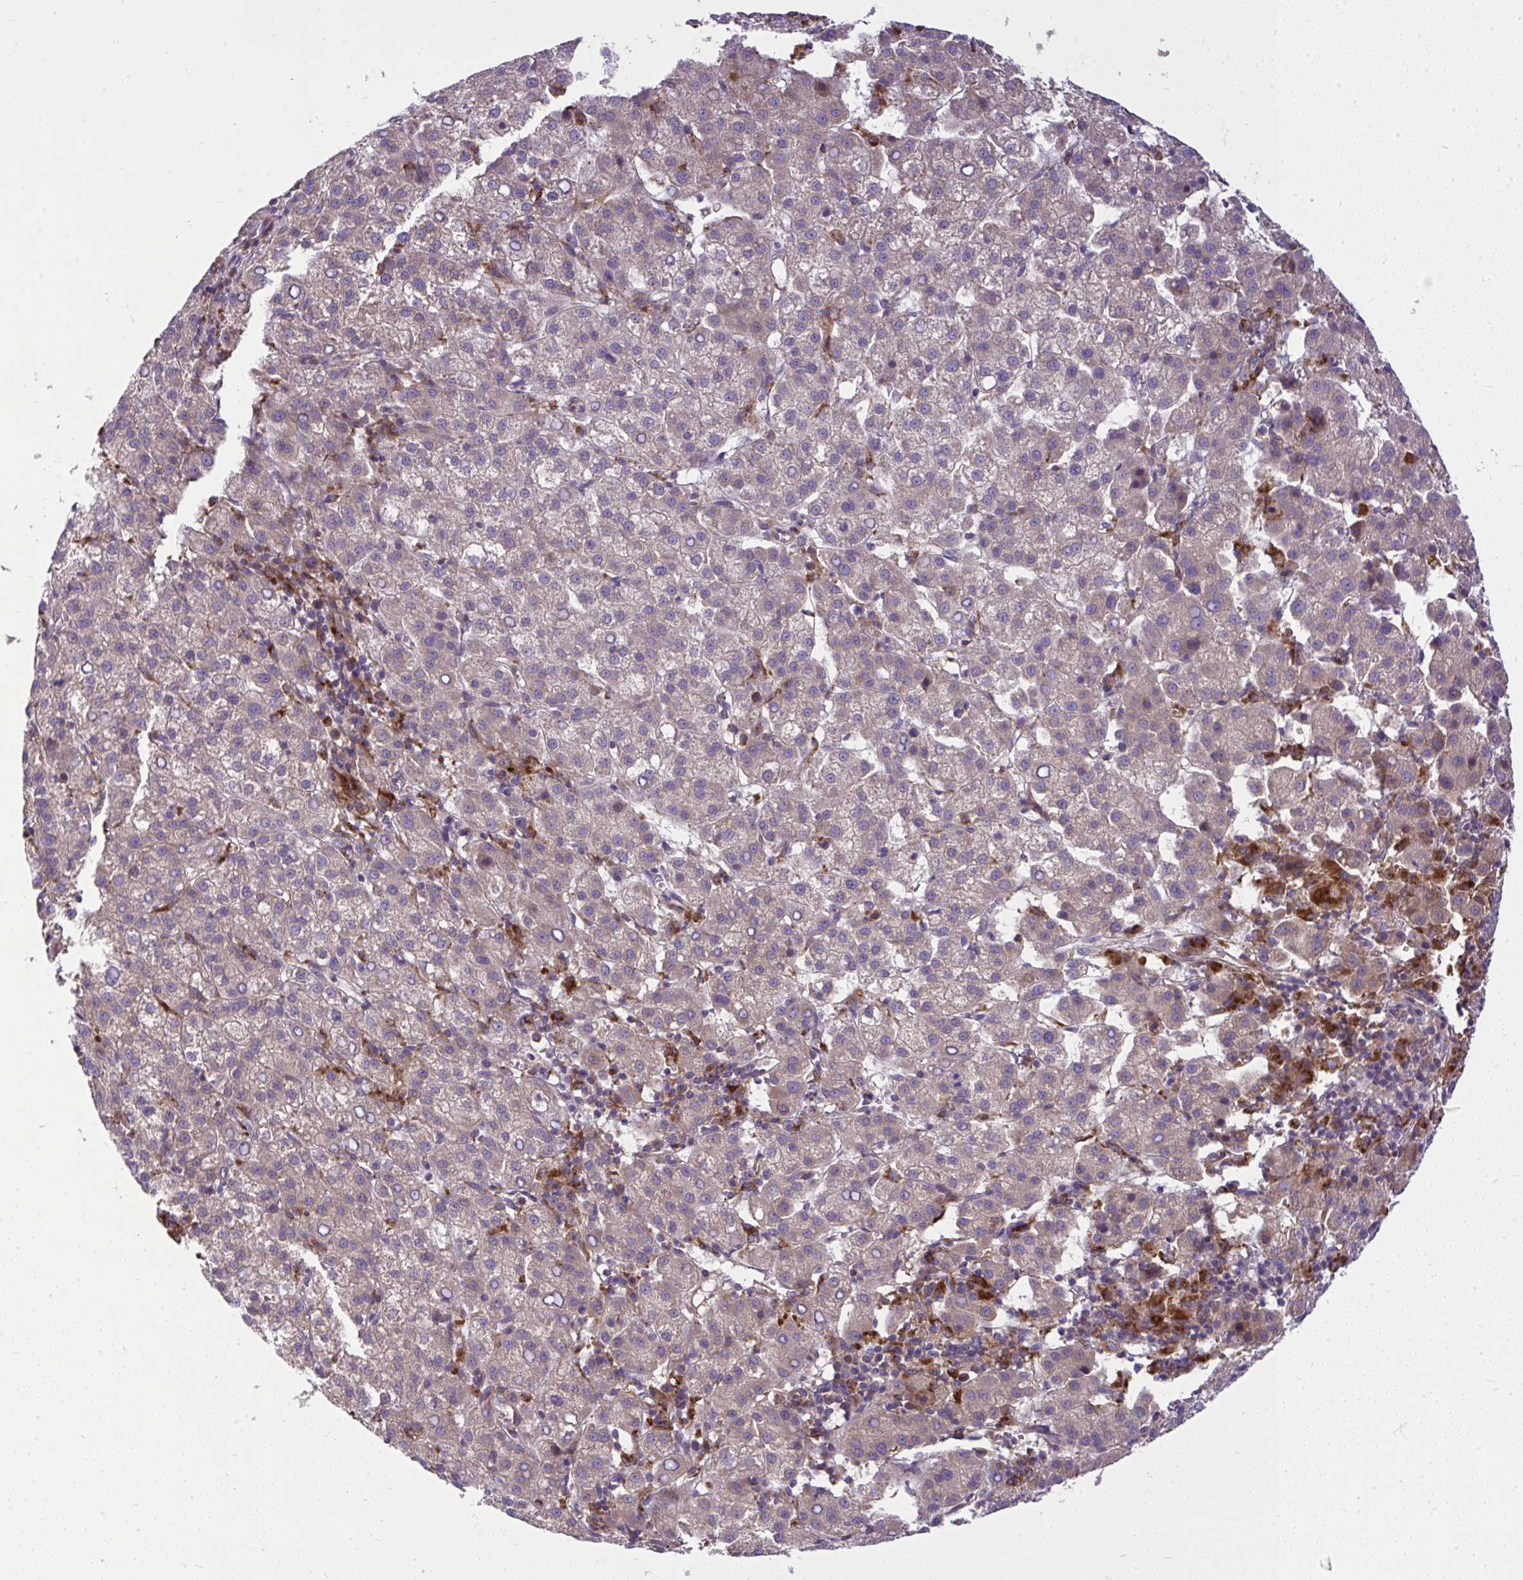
{"staining": {"intensity": "negative", "quantity": "none", "location": "none"}, "tissue": "liver cancer", "cell_type": "Tumor cells", "image_type": "cancer", "snomed": [{"axis": "morphology", "description": "Carcinoma, Hepatocellular, NOS"}, {"axis": "topography", "description": "Liver"}], "caption": "Hepatocellular carcinoma (liver) was stained to show a protein in brown. There is no significant staining in tumor cells. (DAB immunohistochemistry (IHC), high magnification).", "gene": "PAIP2", "patient": {"sex": "female", "age": 58}}